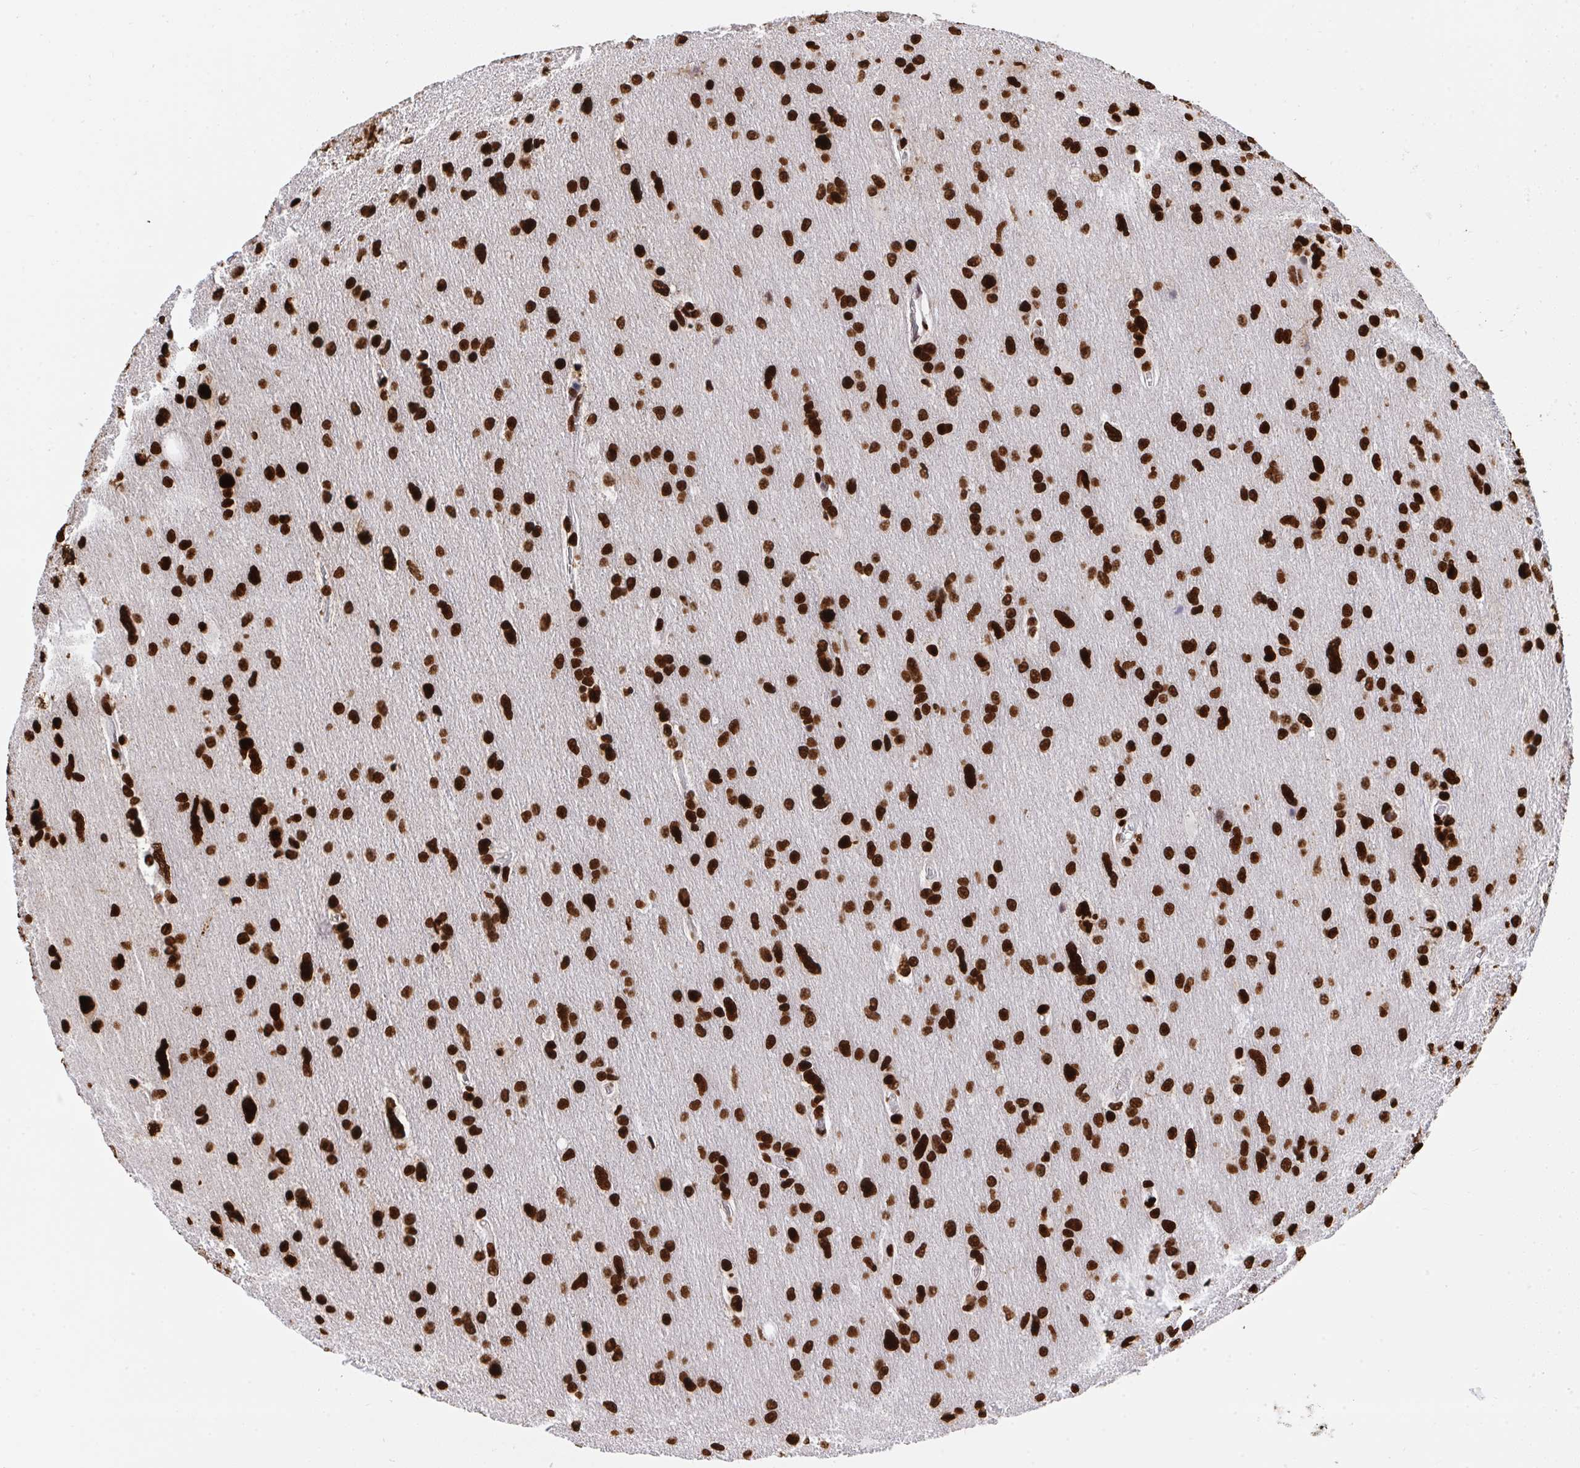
{"staining": {"intensity": "strong", "quantity": ">75%", "location": "nuclear"}, "tissue": "glioma", "cell_type": "Tumor cells", "image_type": "cancer", "snomed": [{"axis": "morphology", "description": "Glioma, malignant, High grade"}, {"axis": "topography", "description": "Brain"}], "caption": "Immunohistochemical staining of high-grade glioma (malignant) displays high levels of strong nuclear expression in about >75% of tumor cells.", "gene": "HNRNPL", "patient": {"sex": "male", "age": 53}}